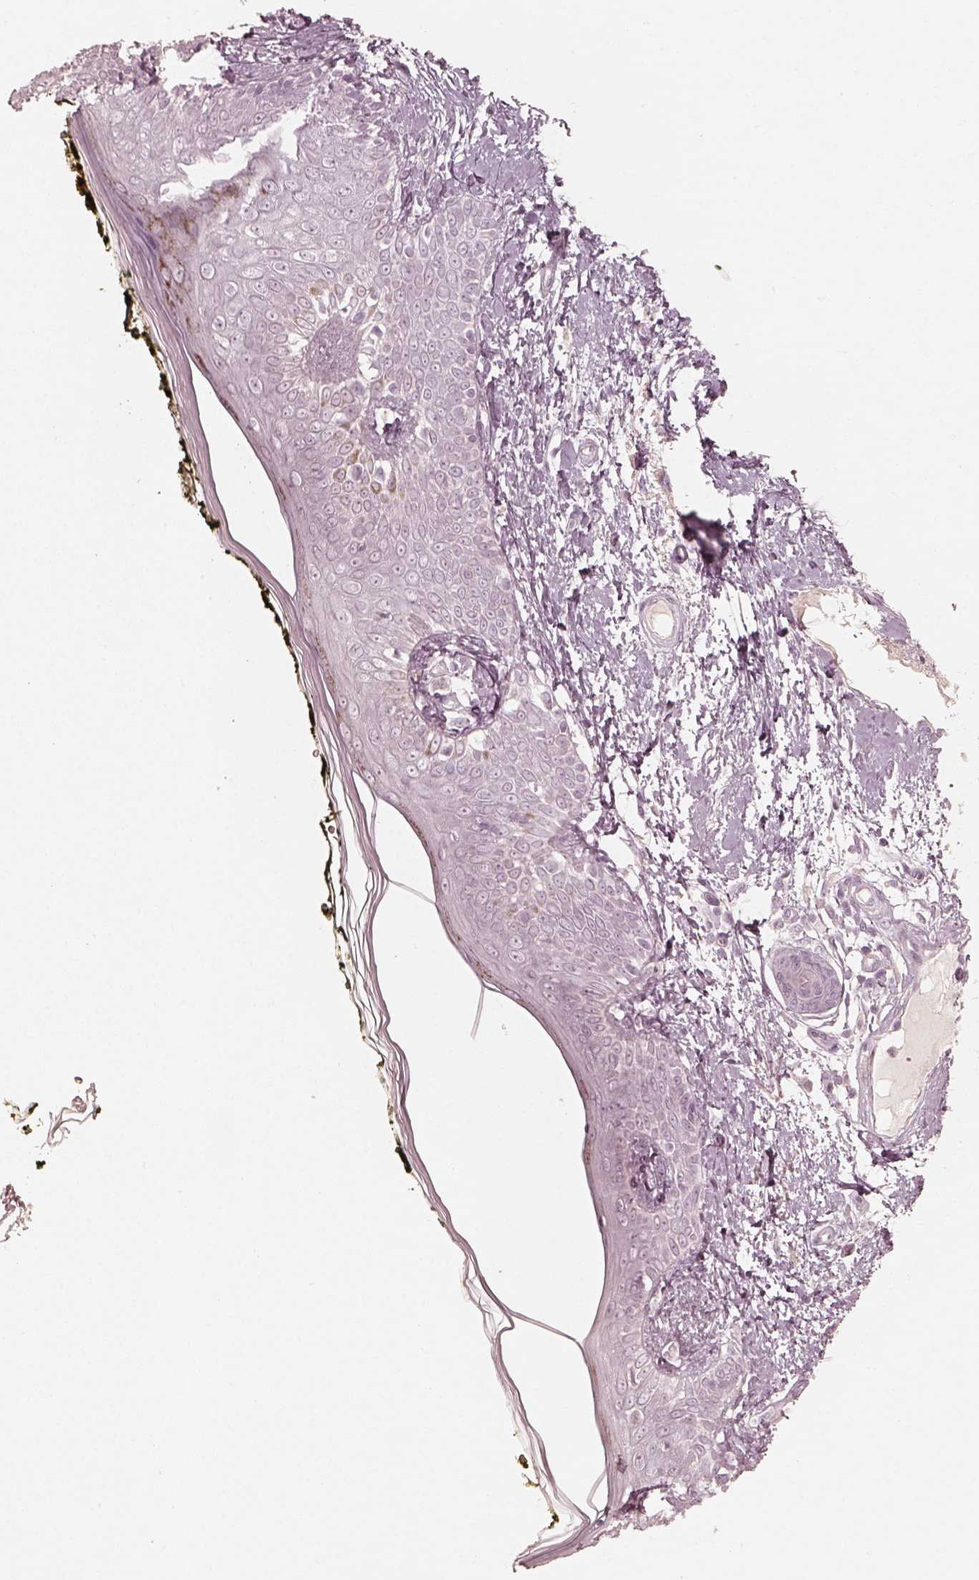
{"staining": {"intensity": "negative", "quantity": "none", "location": "none"}, "tissue": "skin", "cell_type": "Fibroblasts", "image_type": "normal", "snomed": [{"axis": "morphology", "description": "Normal tissue, NOS"}, {"axis": "topography", "description": "Skin"}], "caption": "A high-resolution micrograph shows immunohistochemistry staining of benign skin, which displays no significant positivity in fibroblasts. Brightfield microscopy of IHC stained with DAB (3,3'-diaminobenzidine) (brown) and hematoxylin (blue), captured at high magnification.", "gene": "KRT82", "patient": {"sex": "male", "age": 76}}